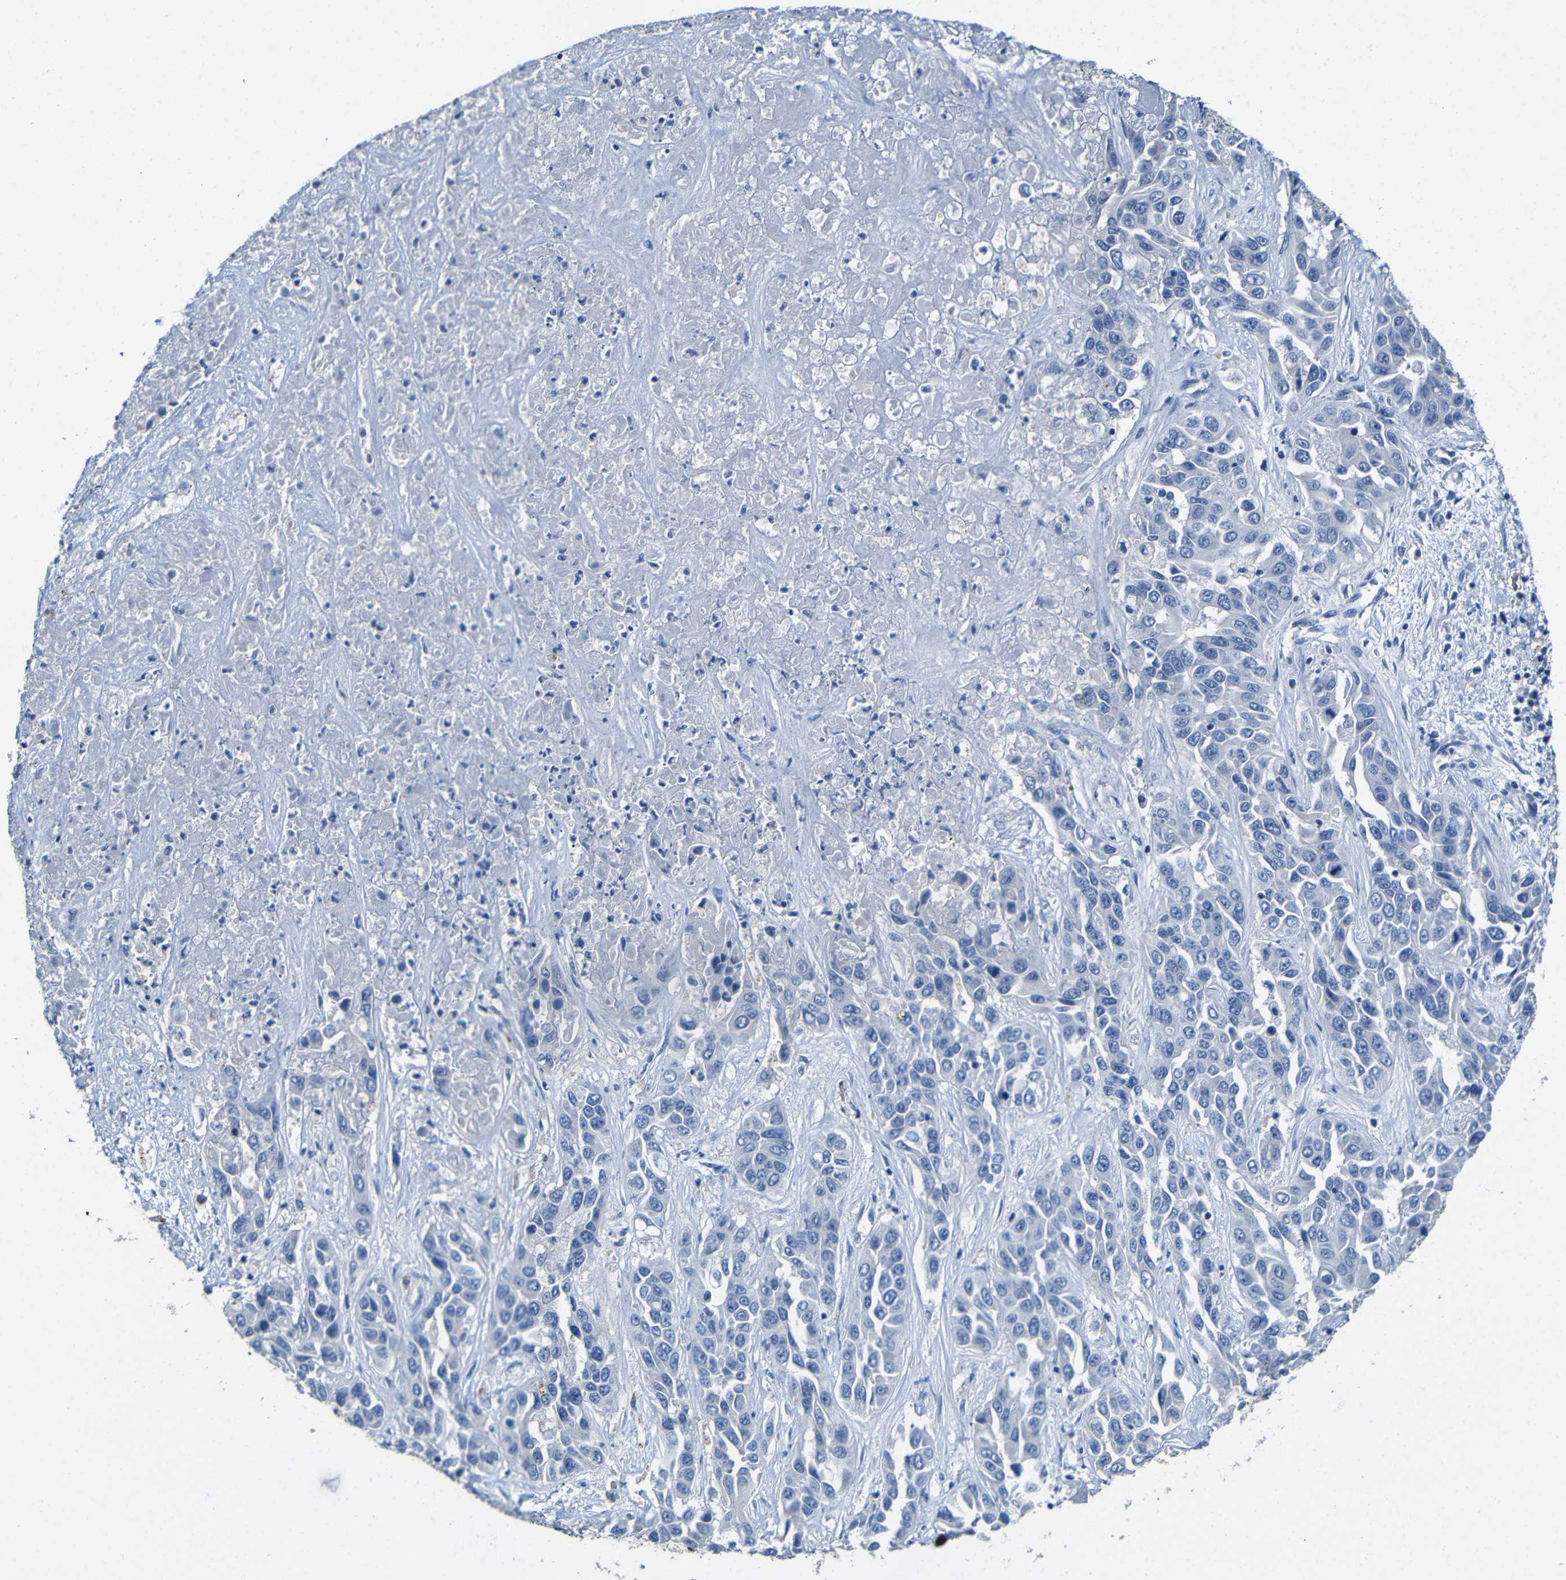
{"staining": {"intensity": "negative", "quantity": "none", "location": "none"}, "tissue": "liver cancer", "cell_type": "Tumor cells", "image_type": "cancer", "snomed": [{"axis": "morphology", "description": "Cholangiocarcinoma"}, {"axis": "topography", "description": "Liver"}], "caption": "DAB immunohistochemical staining of liver cholangiocarcinoma demonstrates no significant staining in tumor cells. (DAB (3,3'-diaminobenzidine) immunohistochemistry with hematoxylin counter stain).", "gene": "ACKR2", "patient": {"sex": "female", "age": 52}}